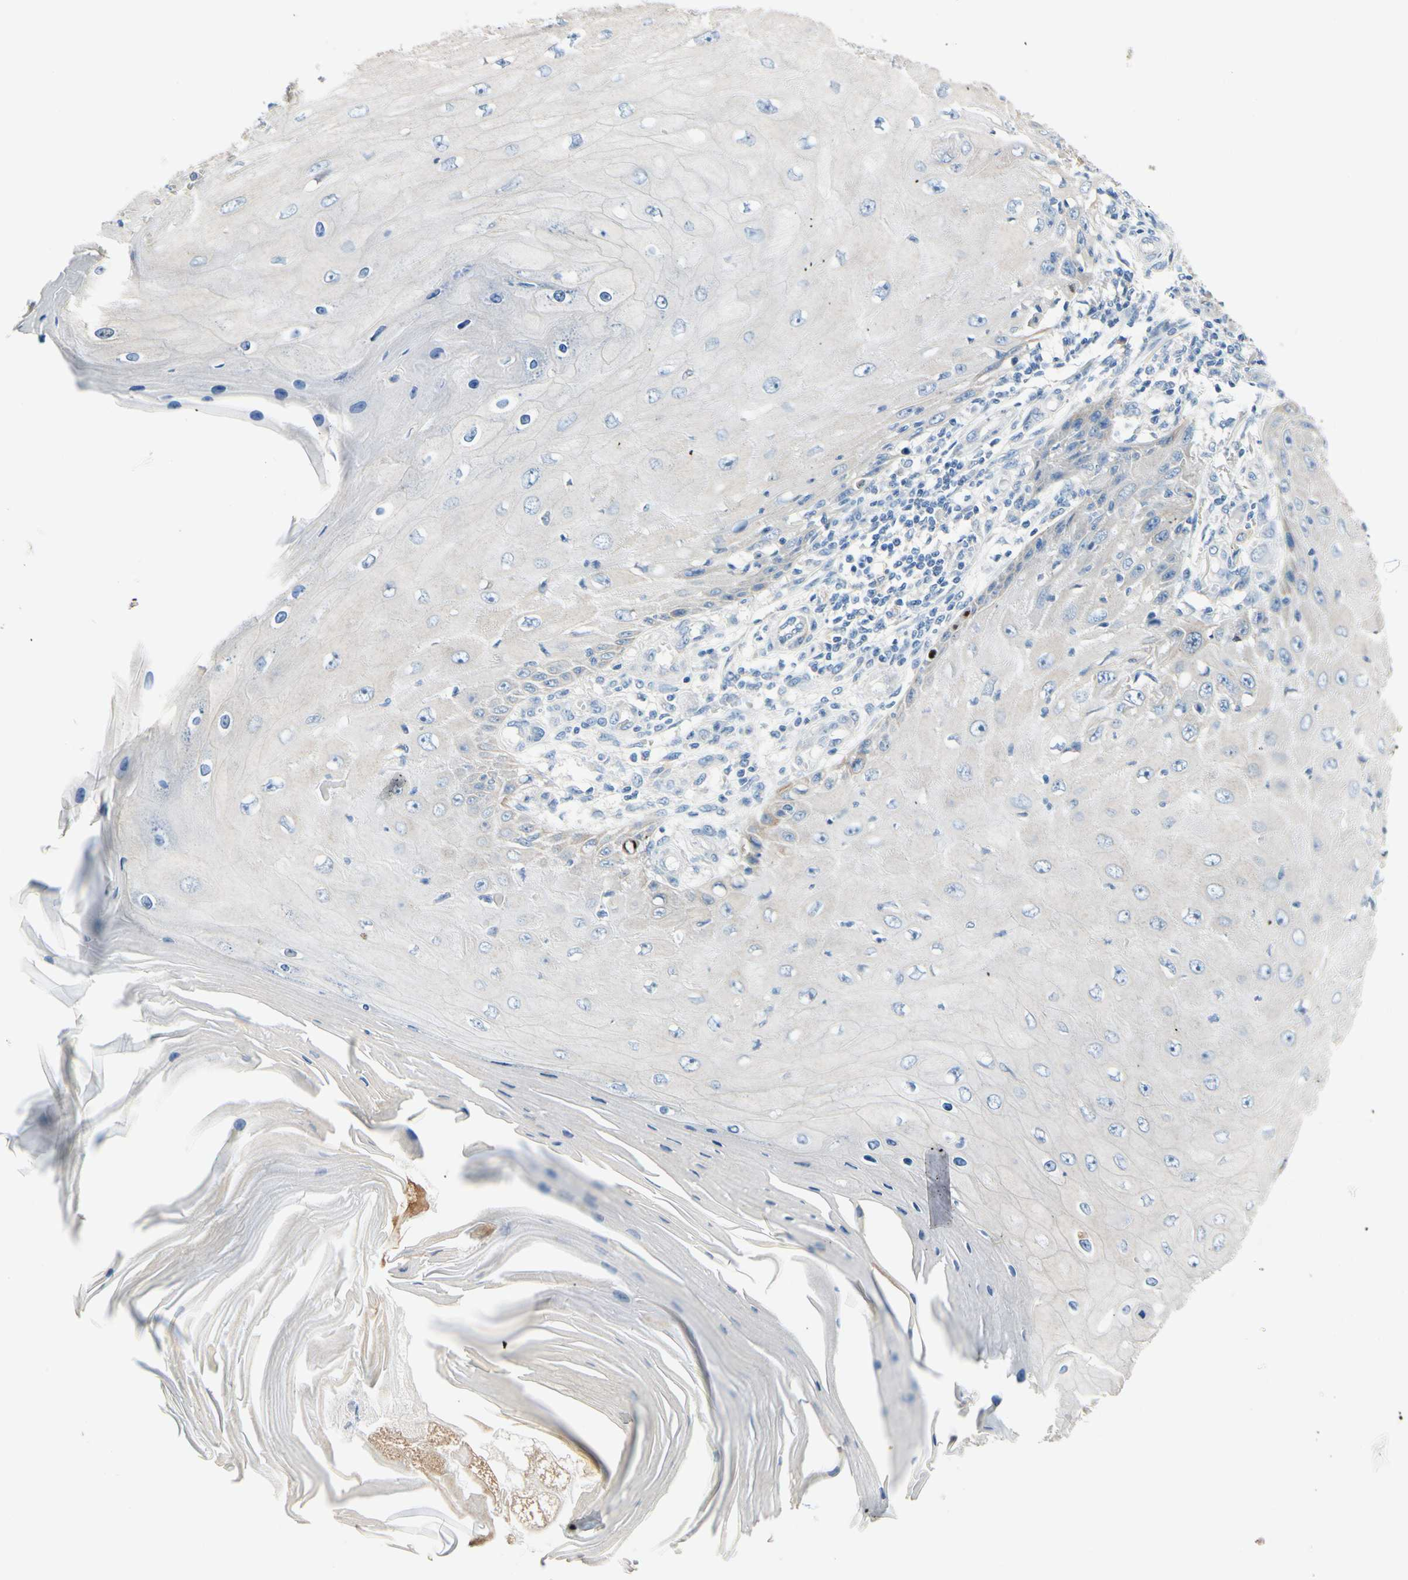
{"staining": {"intensity": "moderate", "quantity": "<25%", "location": "cytoplasmic/membranous"}, "tissue": "skin cancer", "cell_type": "Tumor cells", "image_type": "cancer", "snomed": [{"axis": "morphology", "description": "Squamous cell carcinoma, NOS"}, {"axis": "topography", "description": "Skin"}], "caption": "The photomicrograph reveals immunohistochemical staining of squamous cell carcinoma (skin). There is moderate cytoplasmic/membranous staining is appreciated in approximately <25% of tumor cells.", "gene": "CKAP2", "patient": {"sex": "female", "age": 73}}